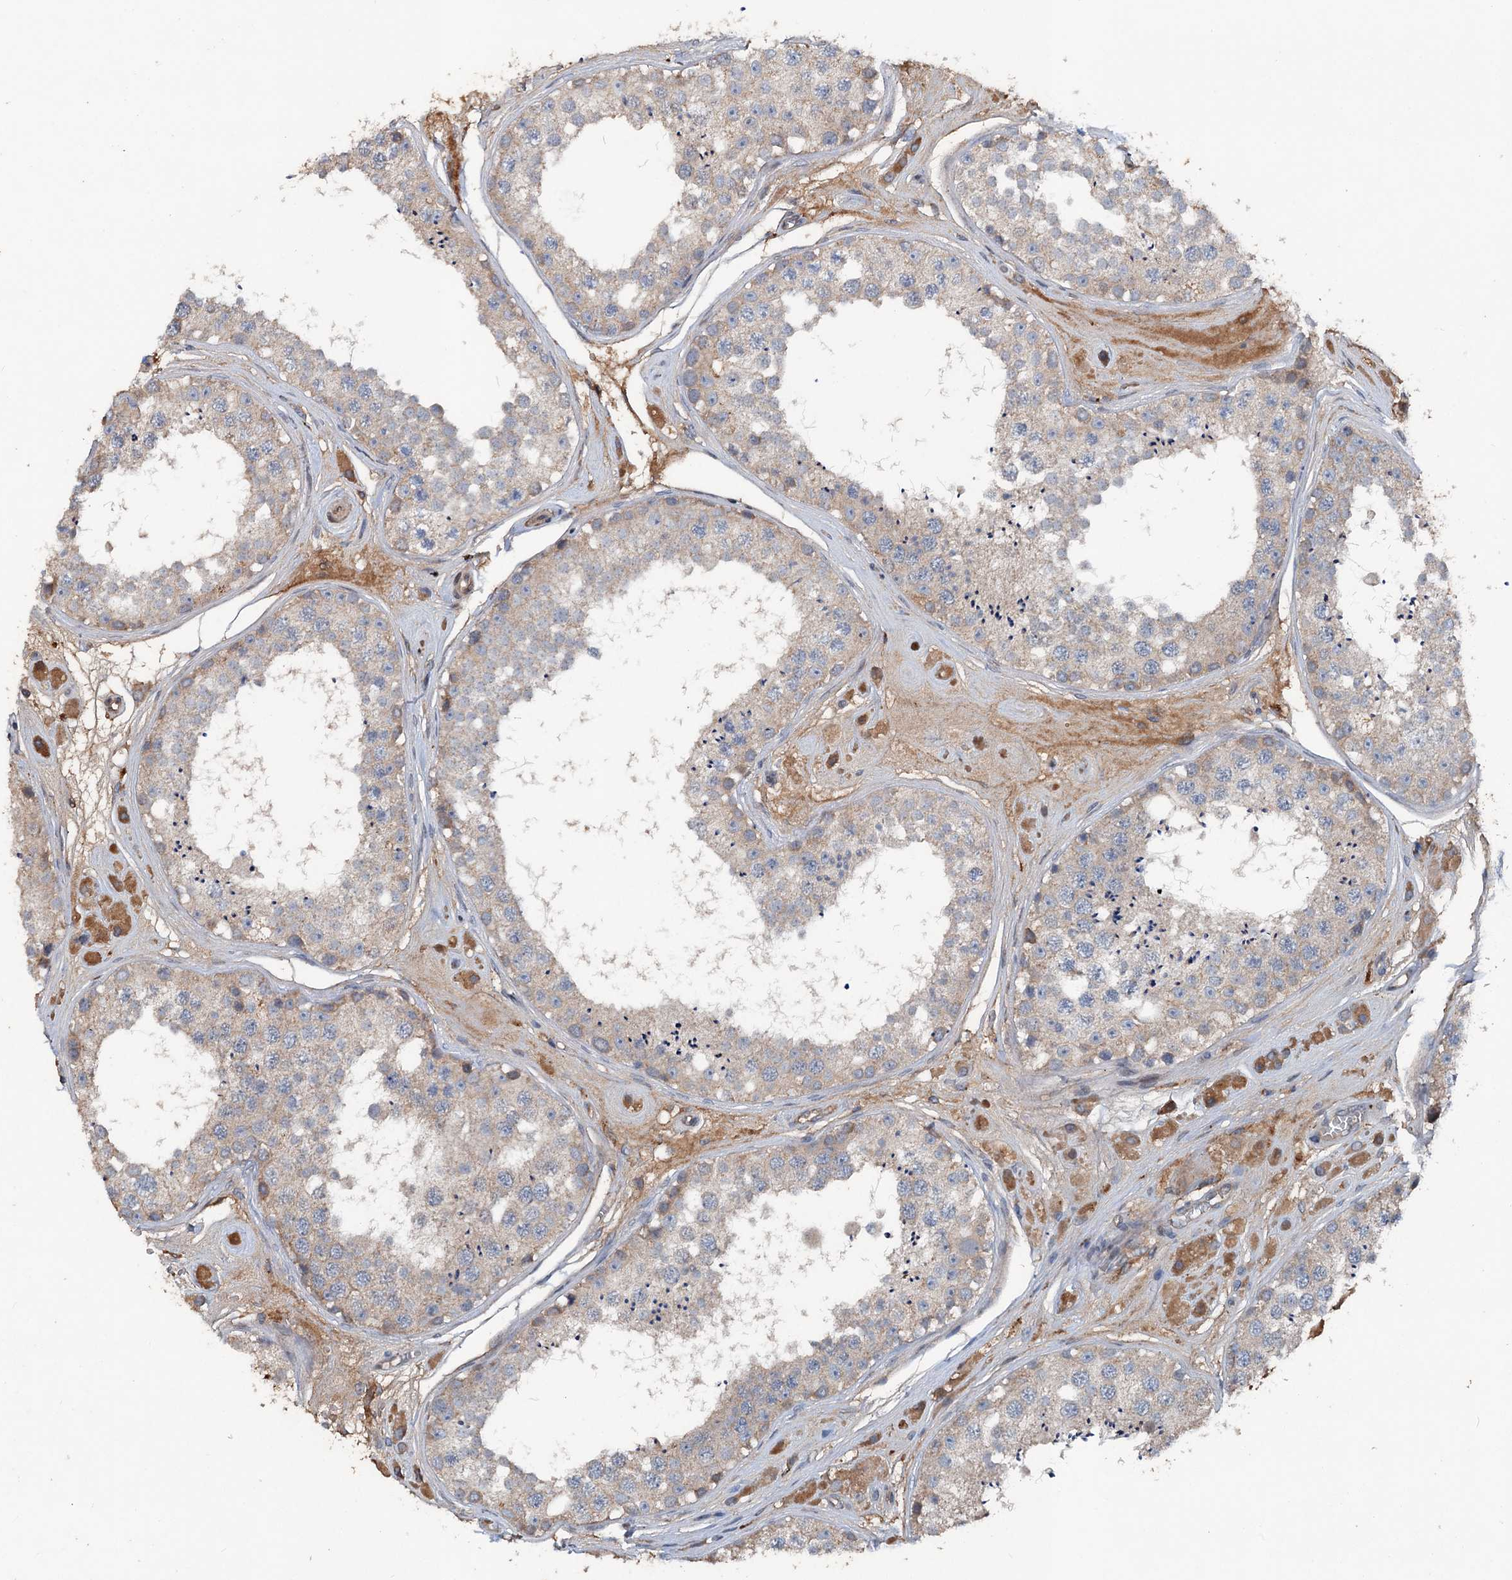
{"staining": {"intensity": "moderate", "quantity": "<25%", "location": "cytoplasmic/membranous"}, "tissue": "testis", "cell_type": "Cells in seminiferous ducts", "image_type": "normal", "snomed": [{"axis": "morphology", "description": "Normal tissue, NOS"}, {"axis": "topography", "description": "Testis"}], "caption": "Human testis stained for a protein (brown) reveals moderate cytoplasmic/membranous positive positivity in approximately <25% of cells in seminiferous ducts.", "gene": "TAPBPL", "patient": {"sex": "male", "age": 25}}